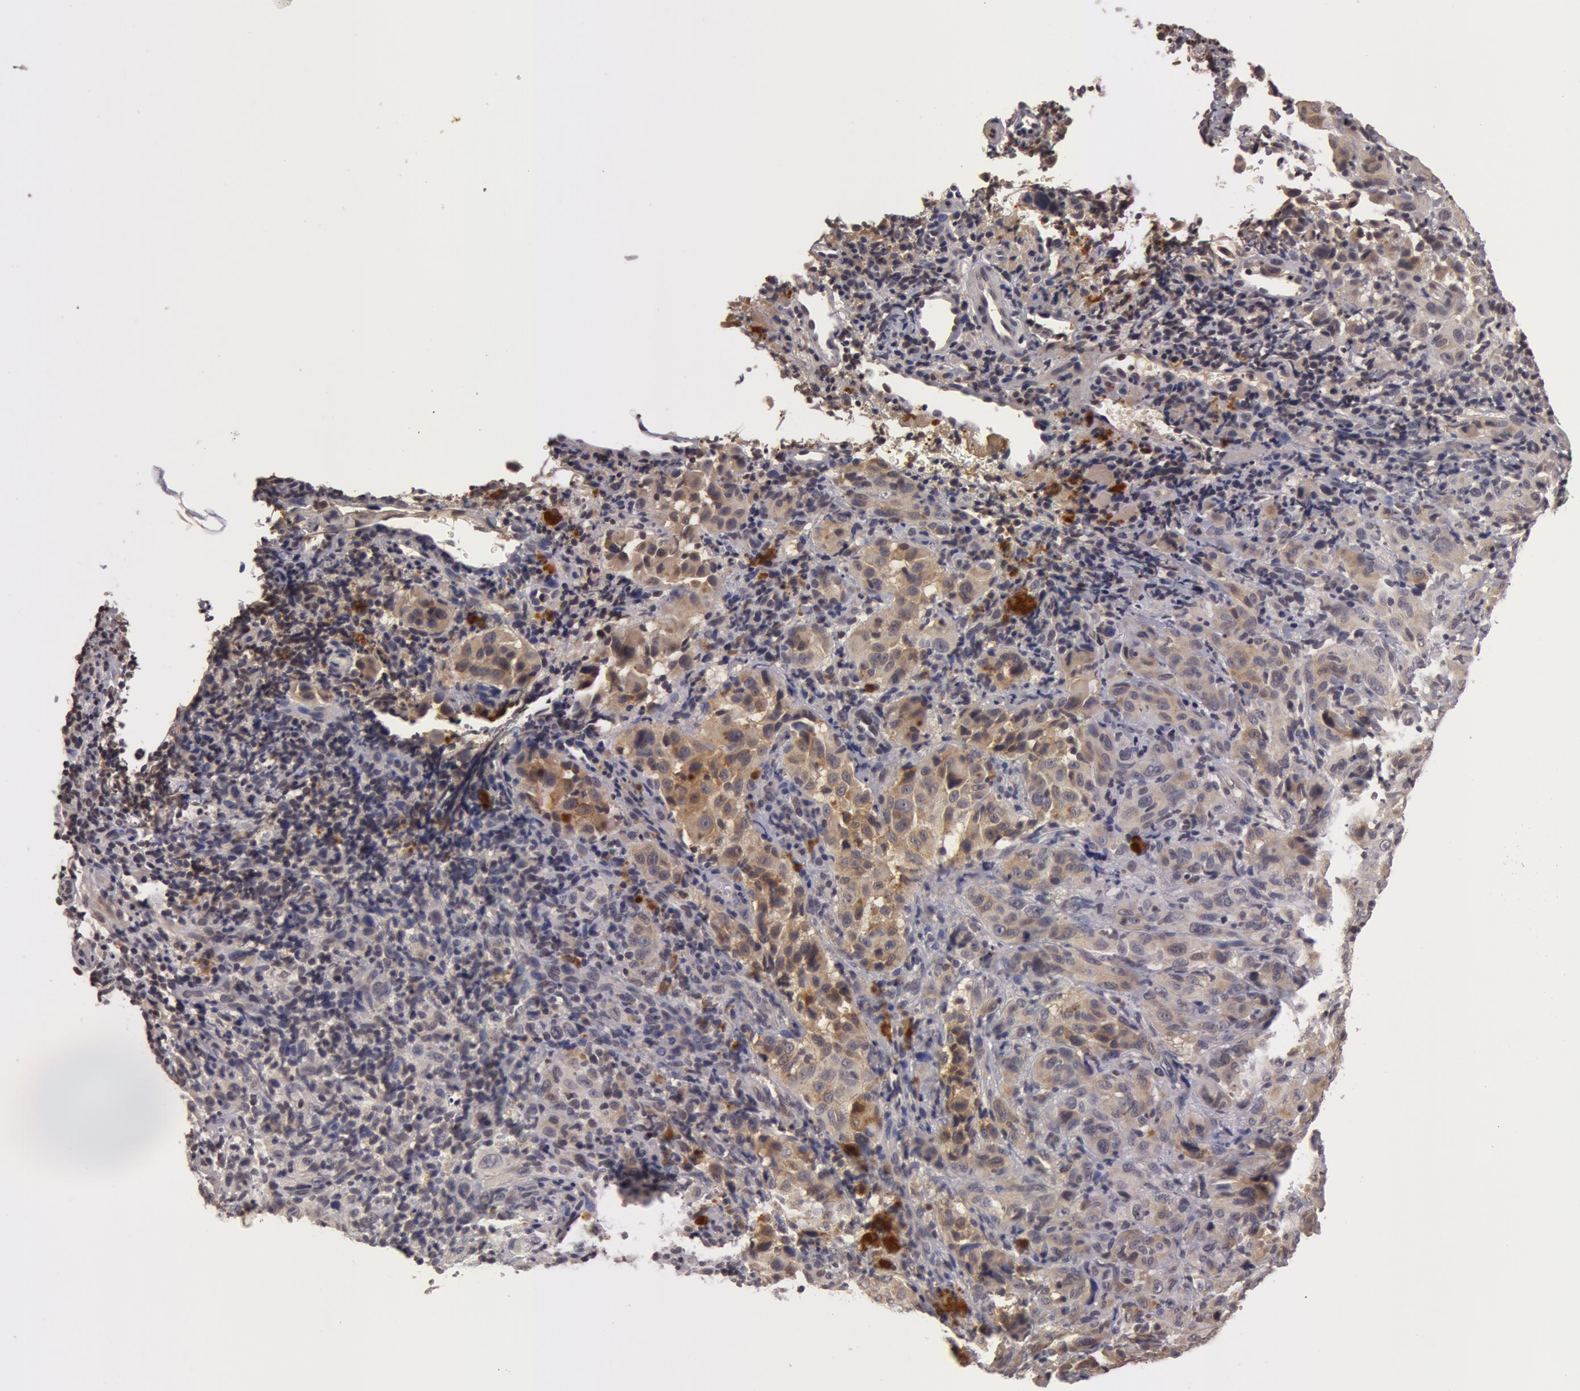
{"staining": {"intensity": "weak", "quantity": ">75%", "location": "cytoplasmic/membranous"}, "tissue": "melanoma", "cell_type": "Tumor cells", "image_type": "cancer", "snomed": [{"axis": "morphology", "description": "Malignant melanoma, NOS"}, {"axis": "topography", "description": "Skin"}], "caption": "Immunohistochemistry (DAB) staining of malignant melanoma shows weak cytoplasmic/membranous protein staining in approximately >75% of tumor cells.", "gene": "BCHE", "patient": {"sex": "male", "age": 75}}